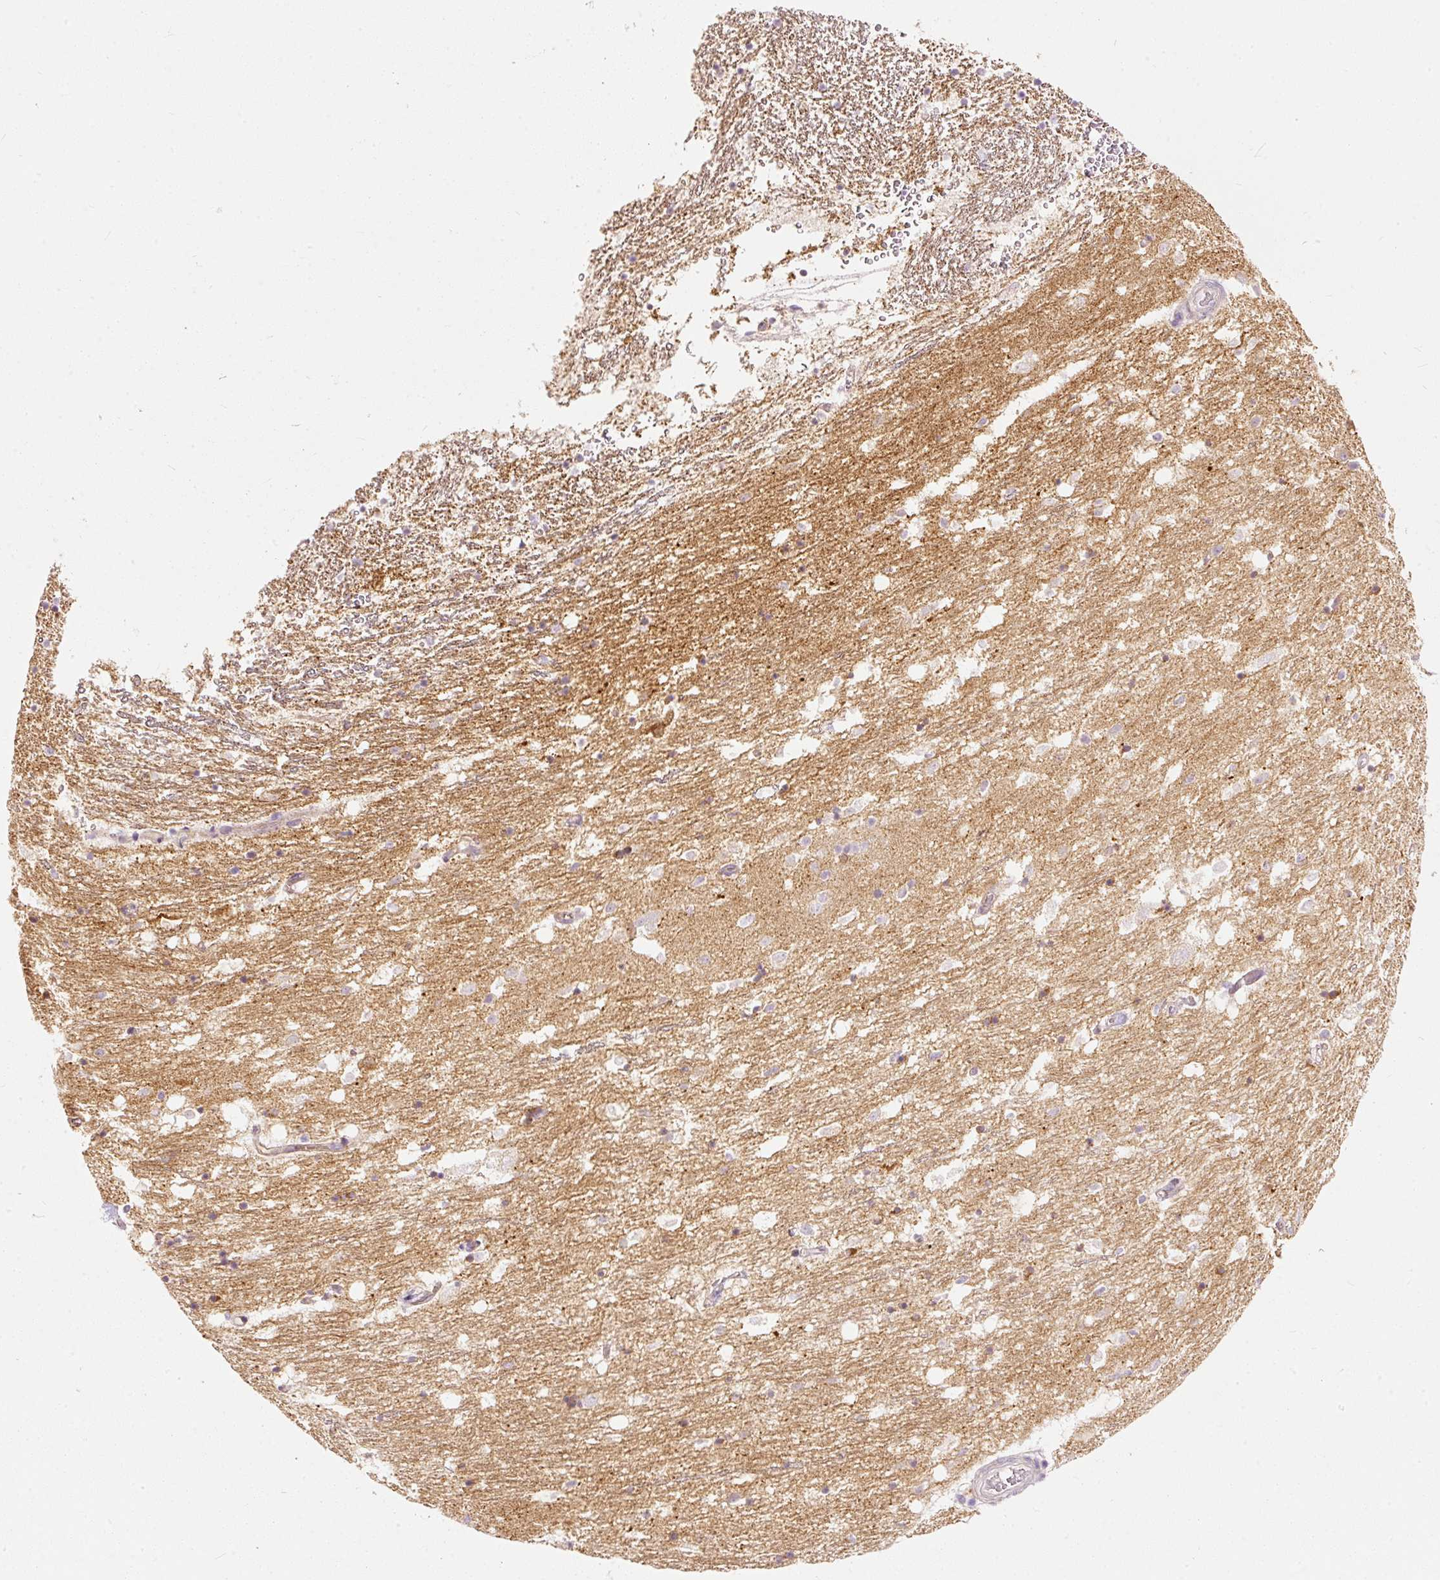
{"staining": {"intensity": "strong", "quantity": "<25%", "location": "cytoplasmic/membranous"}, "tissue": "caudate", "cell_type": "Glial cells", "image_type": "normal", "snomed": [{"axis": "morphology", "description": "Normal tissue, NOS"}, {"axis": "topography", "description": "Lateral ventricle wall"}], "caption": "The immunohistochemical stain shows strong cytoplasmic/membranous expression in glial cells of benign caudate. The protein is stained brown, and the nuclei are stained in blue (DAB IHC with brightfield microscopy, high magnification).", "gene": "MTHFD2", "patient": {"sex": "male", "age": 58}}